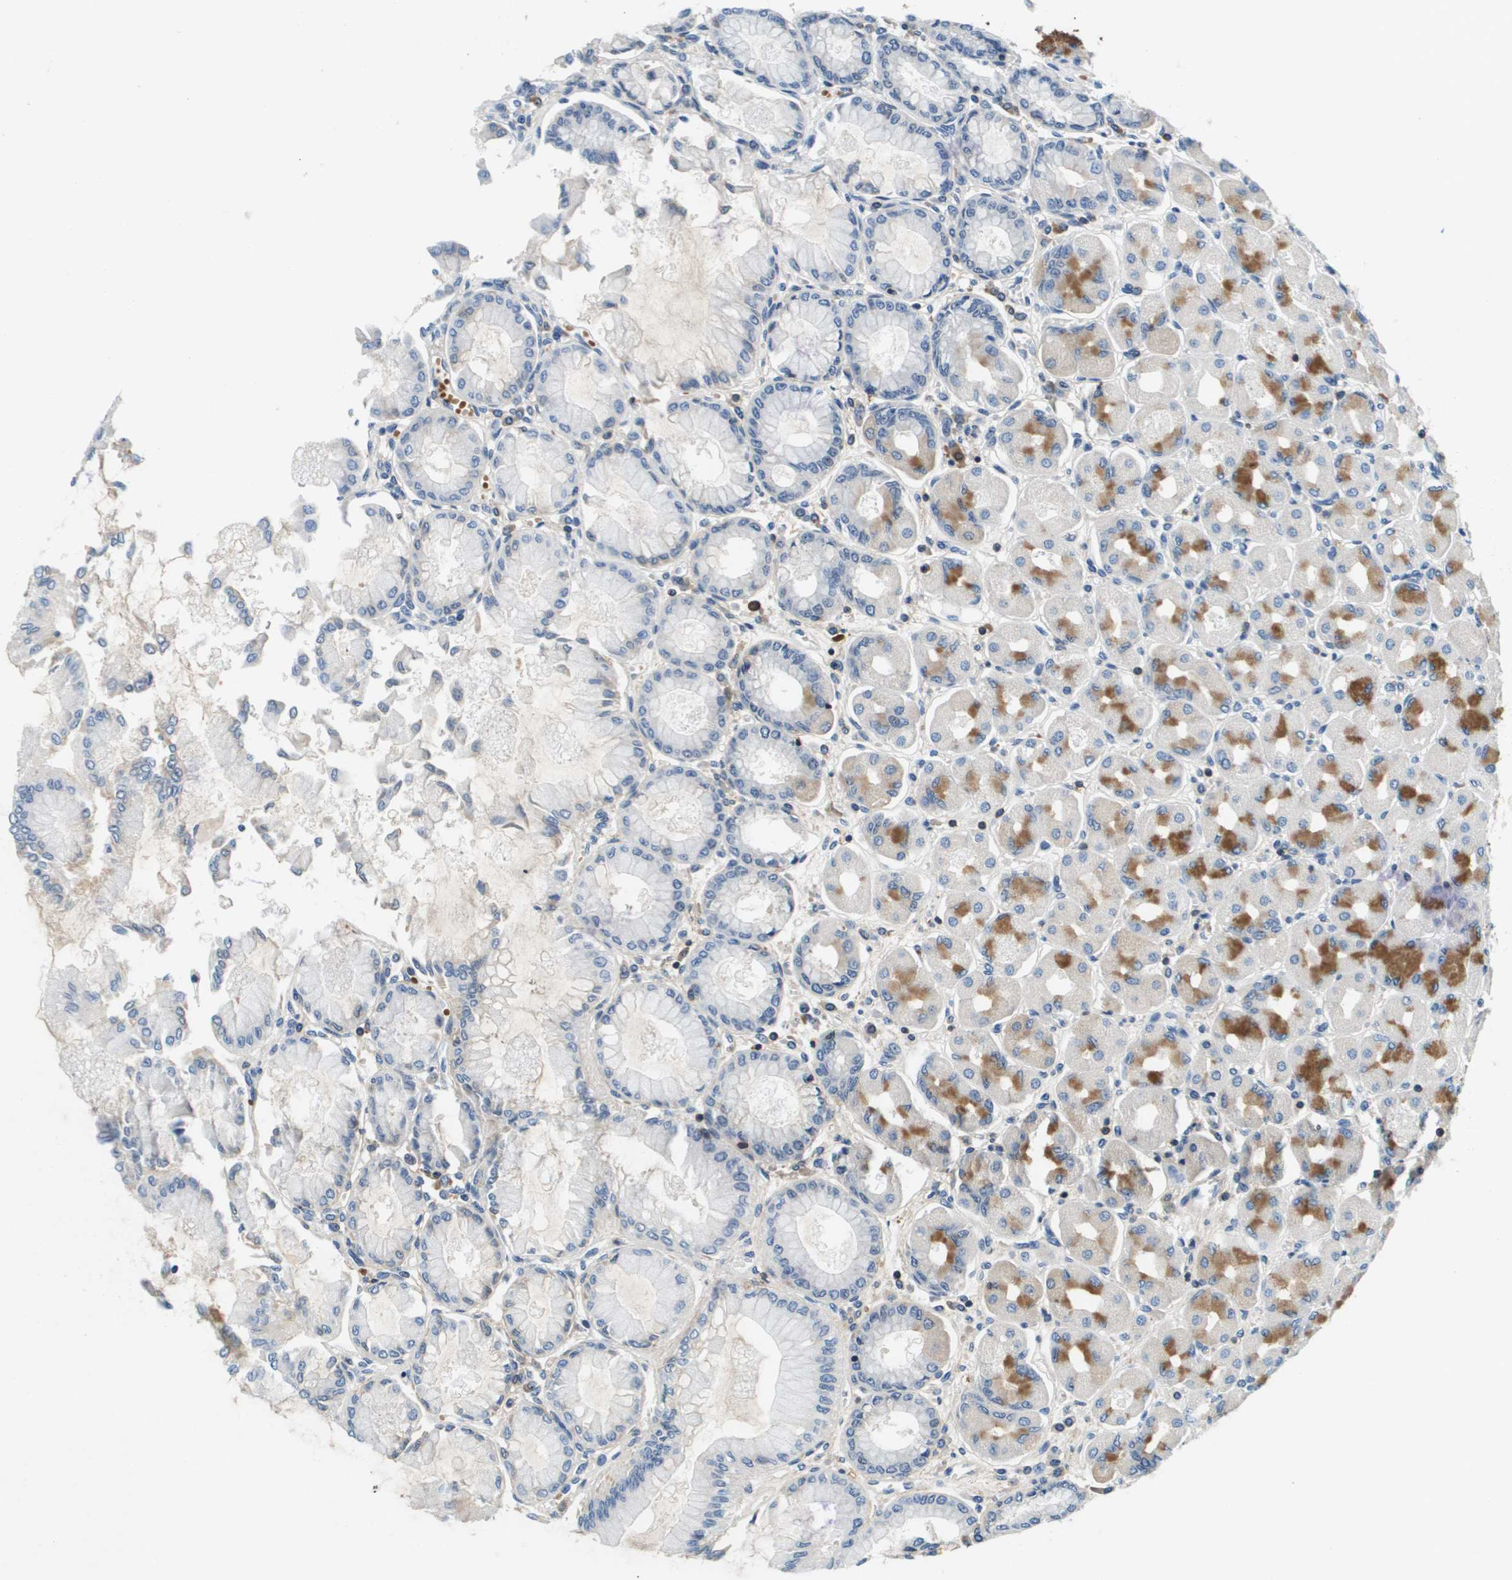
{"staining": {"intensity": "moderate", "quantity": "<25%", "location": "cytoplasmic/membranous"}, "tissue": "stomach", "cell_type": "Glandular cells", "image_type": "normal", "snomed": [{"axis": "morphology", "description": "Normal tissue, NOS"}, {"axis": "topography", "description": "Stomach, upper"}], "caption": "DAB immunohistochemical staining of unremarkable human stomach reveals moderate cytoplasmic/membranous protein positivity in approximately <25% of glandular cells. (DAB (3,3'-diaminobenzidine) IHC, brown staining for protein, blue staining for nuclei).", "gene": "KCNQ5", "patient": {"sex": "female", "age": 56}}